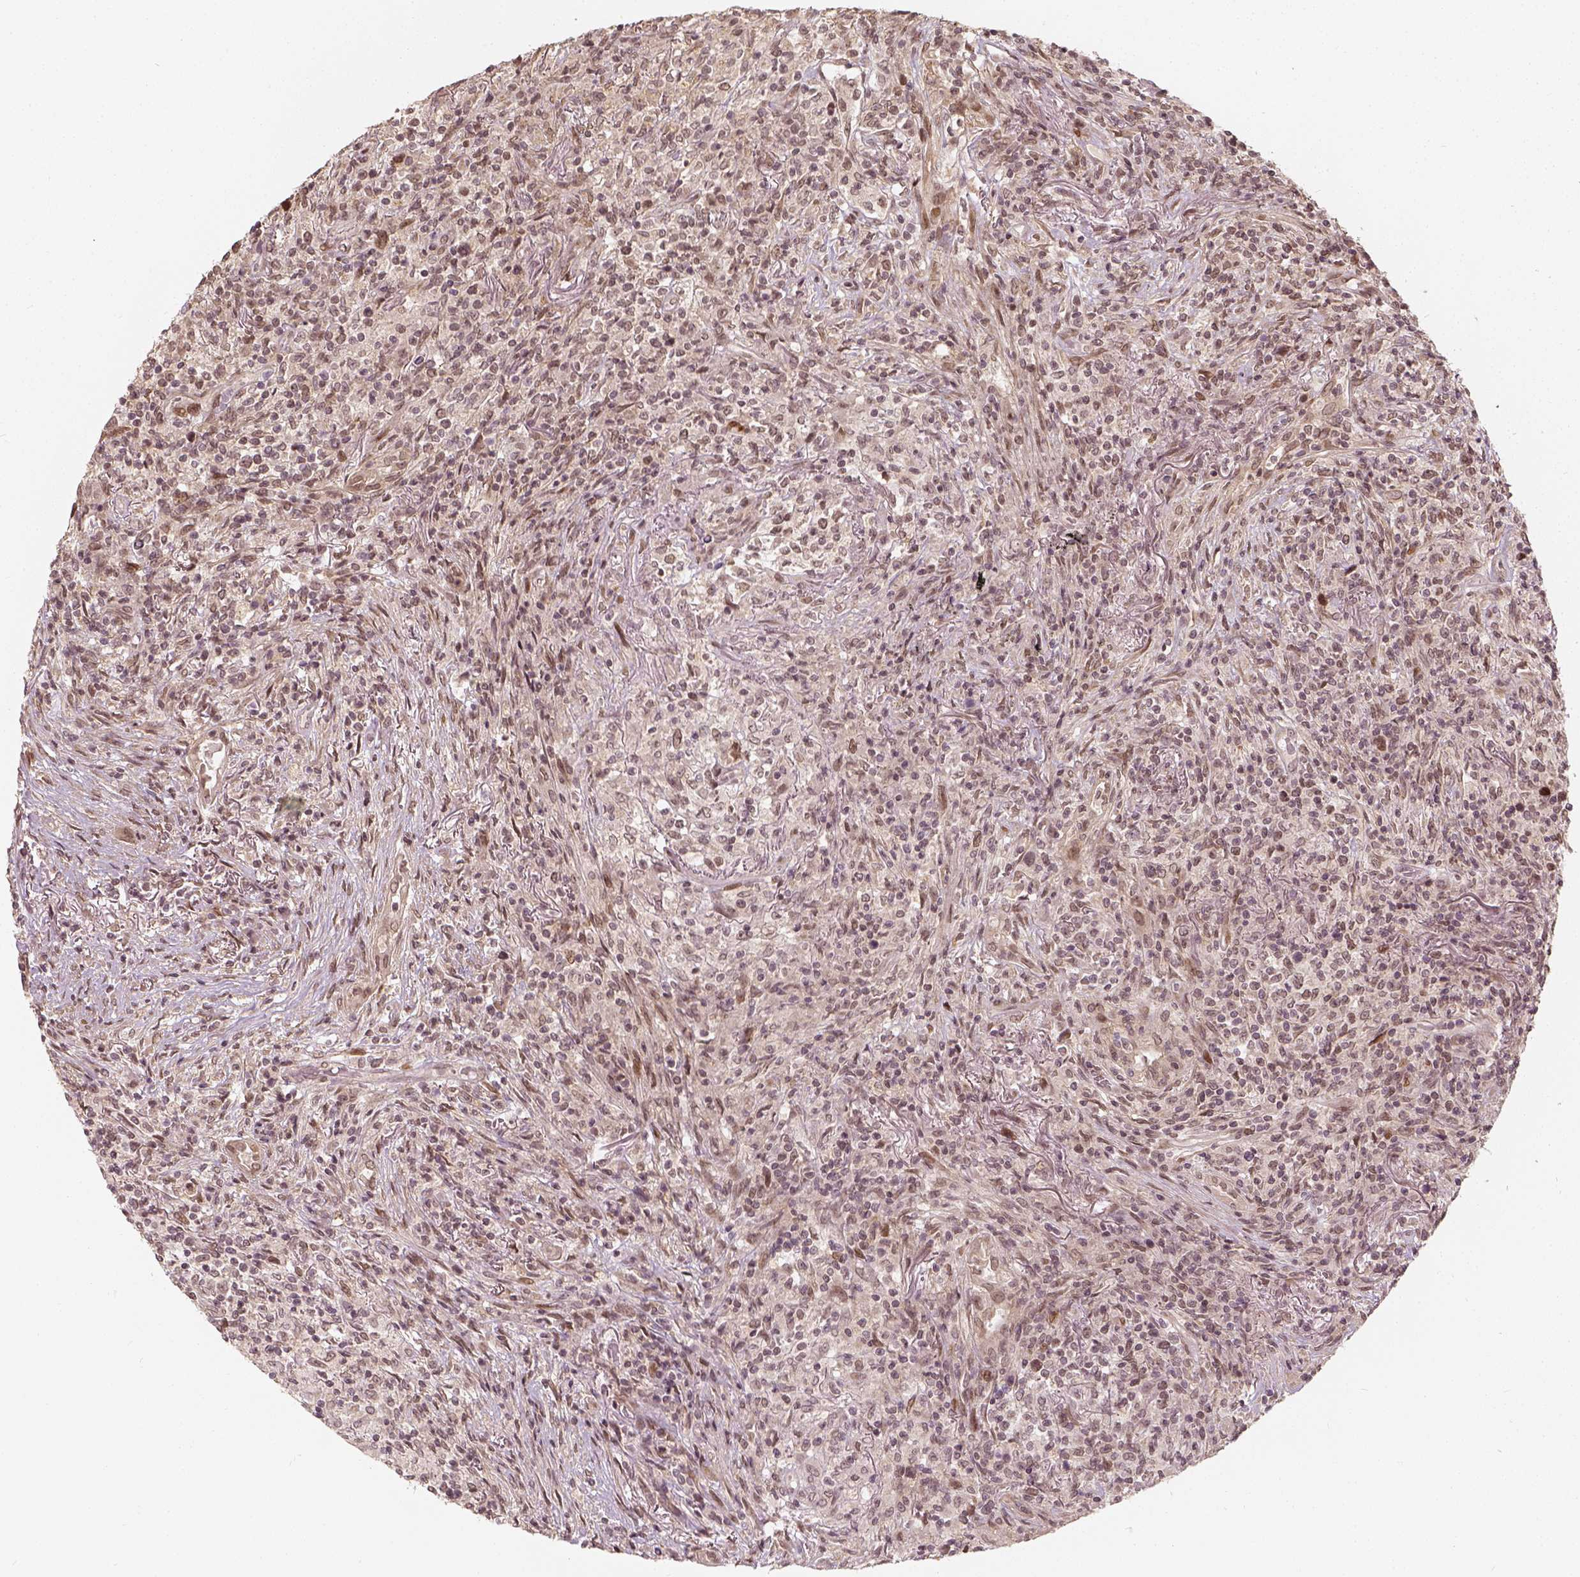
{"staining": {"intensity": "weak", "quantity": "25%-75%", "location": "nuclear"}, "tissue": "lymphoma", "cell_type": "Tumor cells", "image_type": "cancer", "snomed": [{"axis": "morphology", "description": "Malignant lymphoma, non-Hodgkin's type, High grade"}, {"axis": "topography", "description": "Lung"}], "caption": "Immunohistochemical staining of malignant lymphoma, non-Hodgkin's type (high-grade) shows weak nuclear protein positivity in approximately 25%-75% of tumor cells.", "gene": "ZMAT3", "patient": {"sex": "male", "age": 79}}